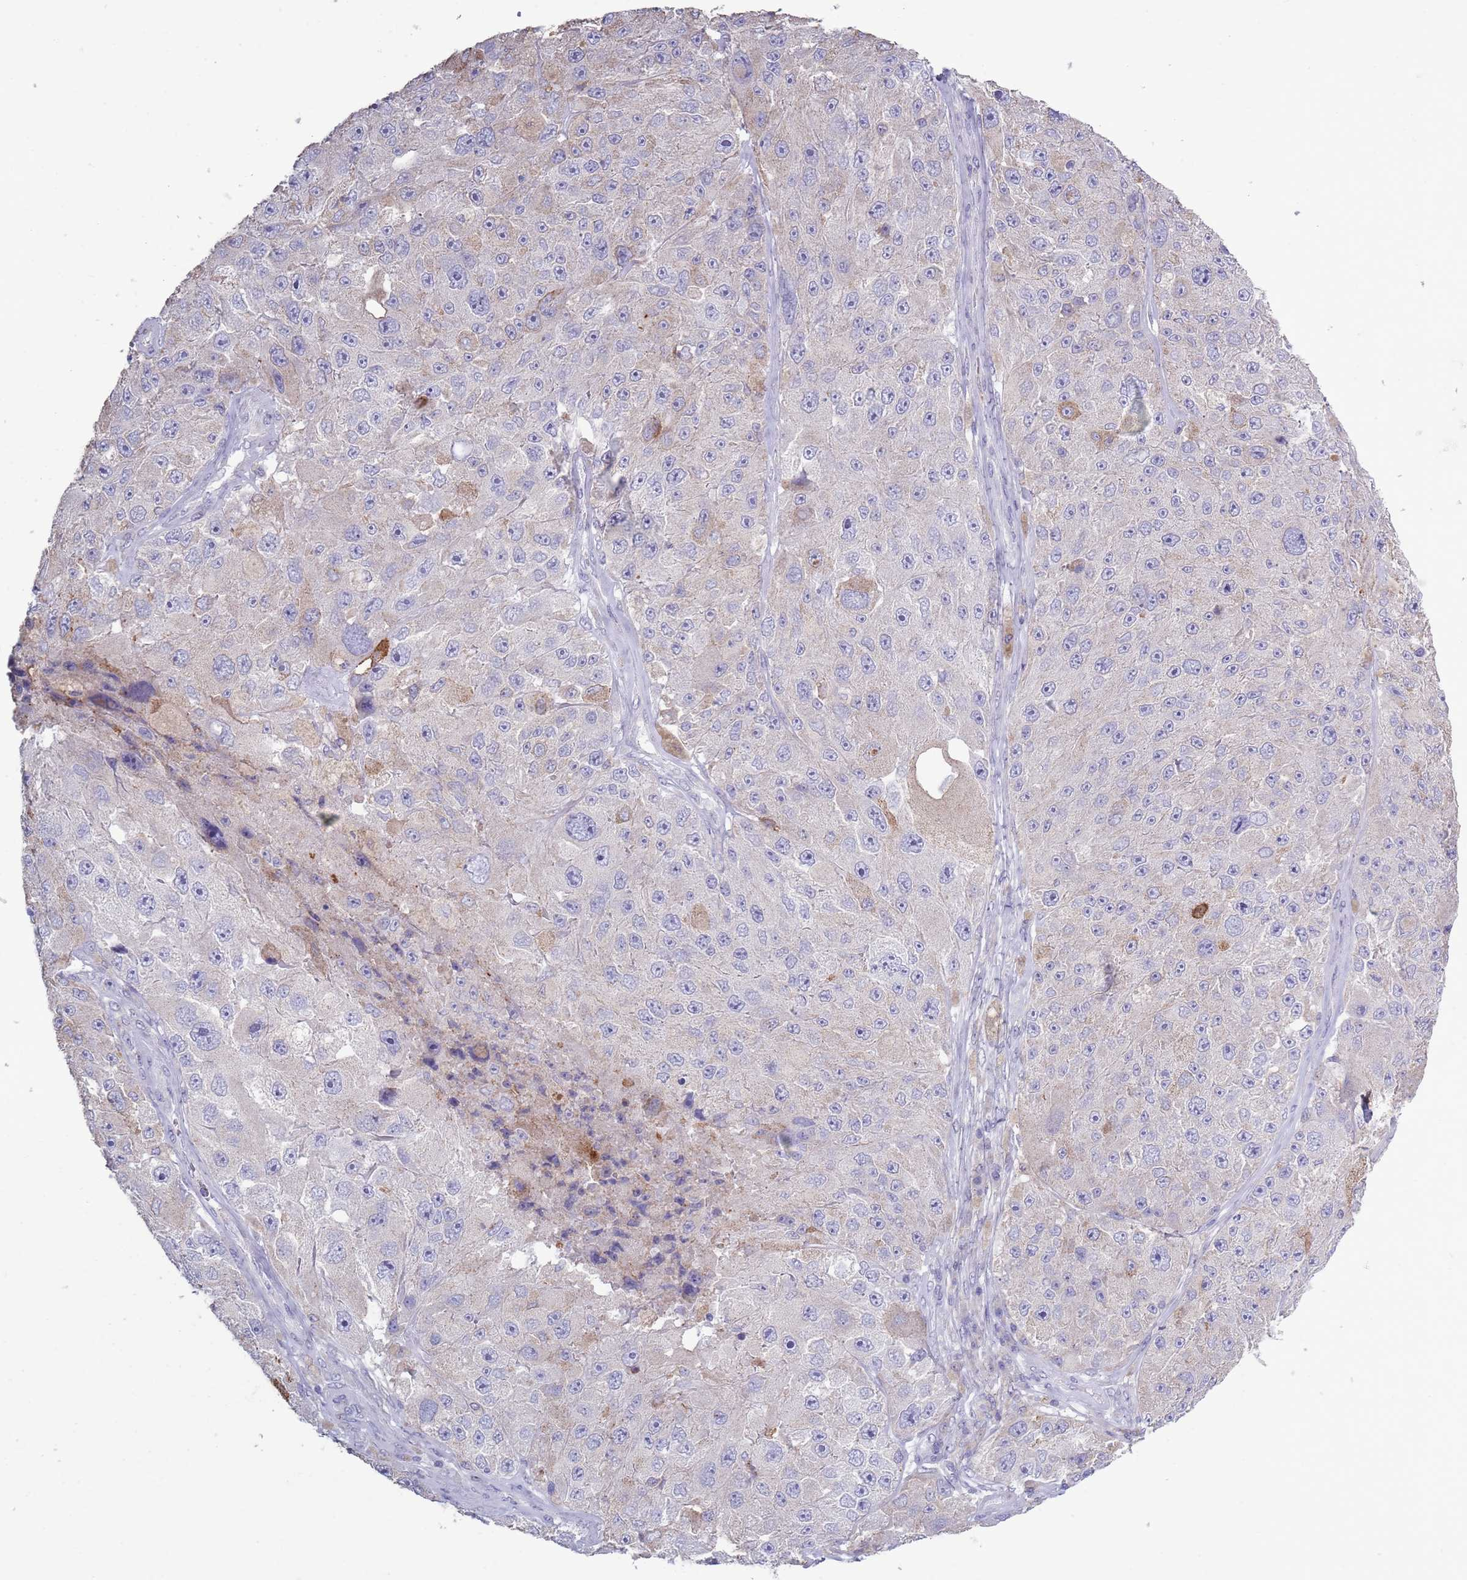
{"staining": {"intensity": "weak", "quantity": "<25%", "location": "cytoplasmic/membranous"}, "tissue": "melanoma", "cell_type": "Tumor cells", "image_type": "cancer", "snomed": [{"axis": "morphology", "description": "Malignant melanoma, Metastatic site"}, {"axis": "topography", "description": "Lymph node"}], "caption": "Photomicrograph shows no protein positivity in tumor cells of malignant melanoma (metastatic site) tissue.", "gene": "ACSBG1", "patient": {"sex": "male", "age": 62}}